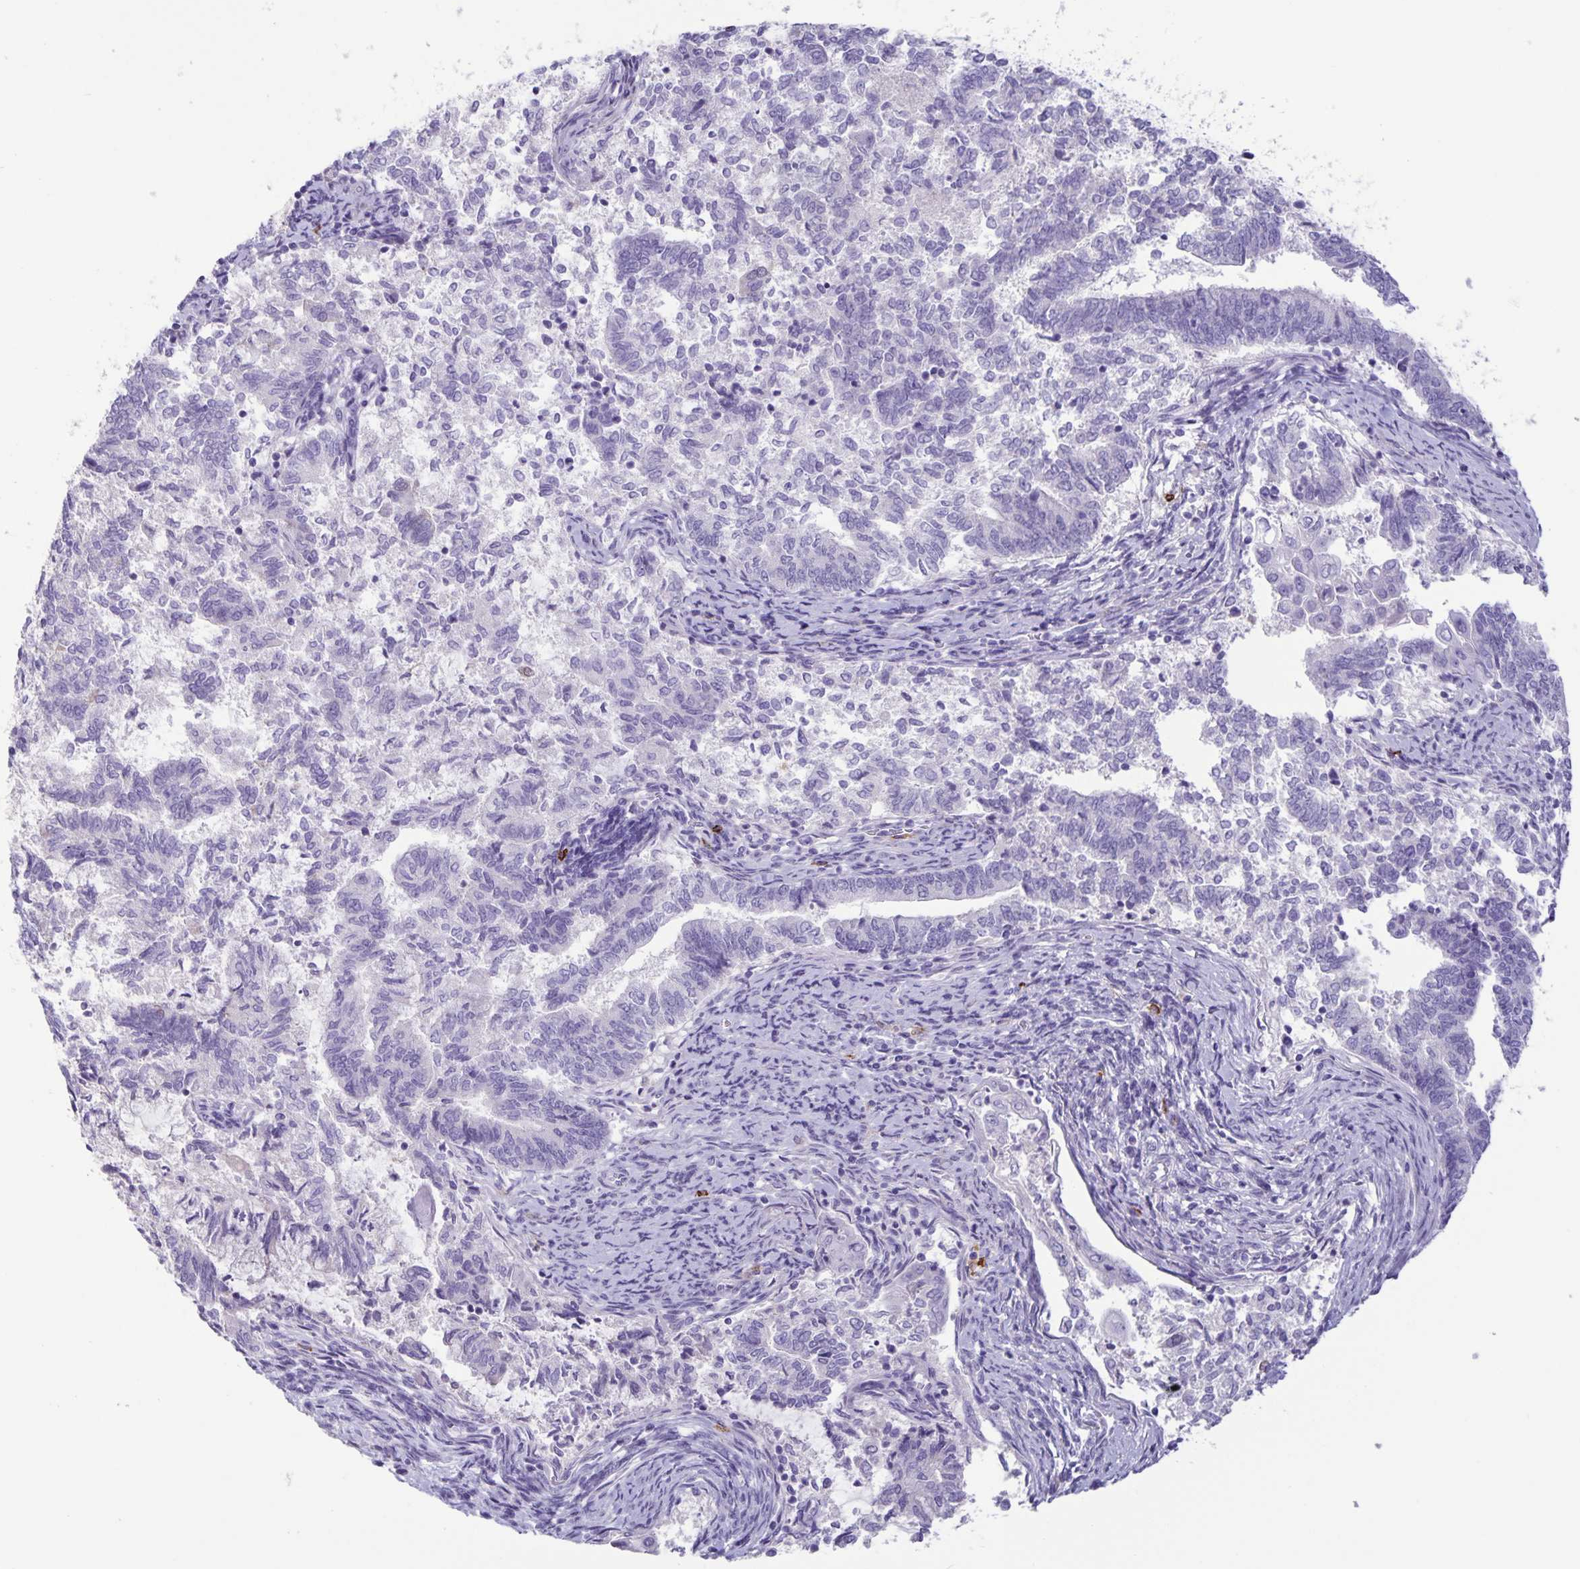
{"staining": {"intensity": "negative", "quantity": "none", "location": "none"}, "tissue": "endometrial cancer", "cell_type": "Tumor cells", "image_type": "cancer", "snomed": [{"axis": "morphology", "description": "Adenocarcinoma, NOS"}, {"axis": "topography", "description": "Endometrium"}], "caption": "Human endometrial adenocarcinoma stained for a protein using IHC exhibits no expression in tumor cells.", "gene": "IBTK", "patient": {"sex": "female", "age": 65}}